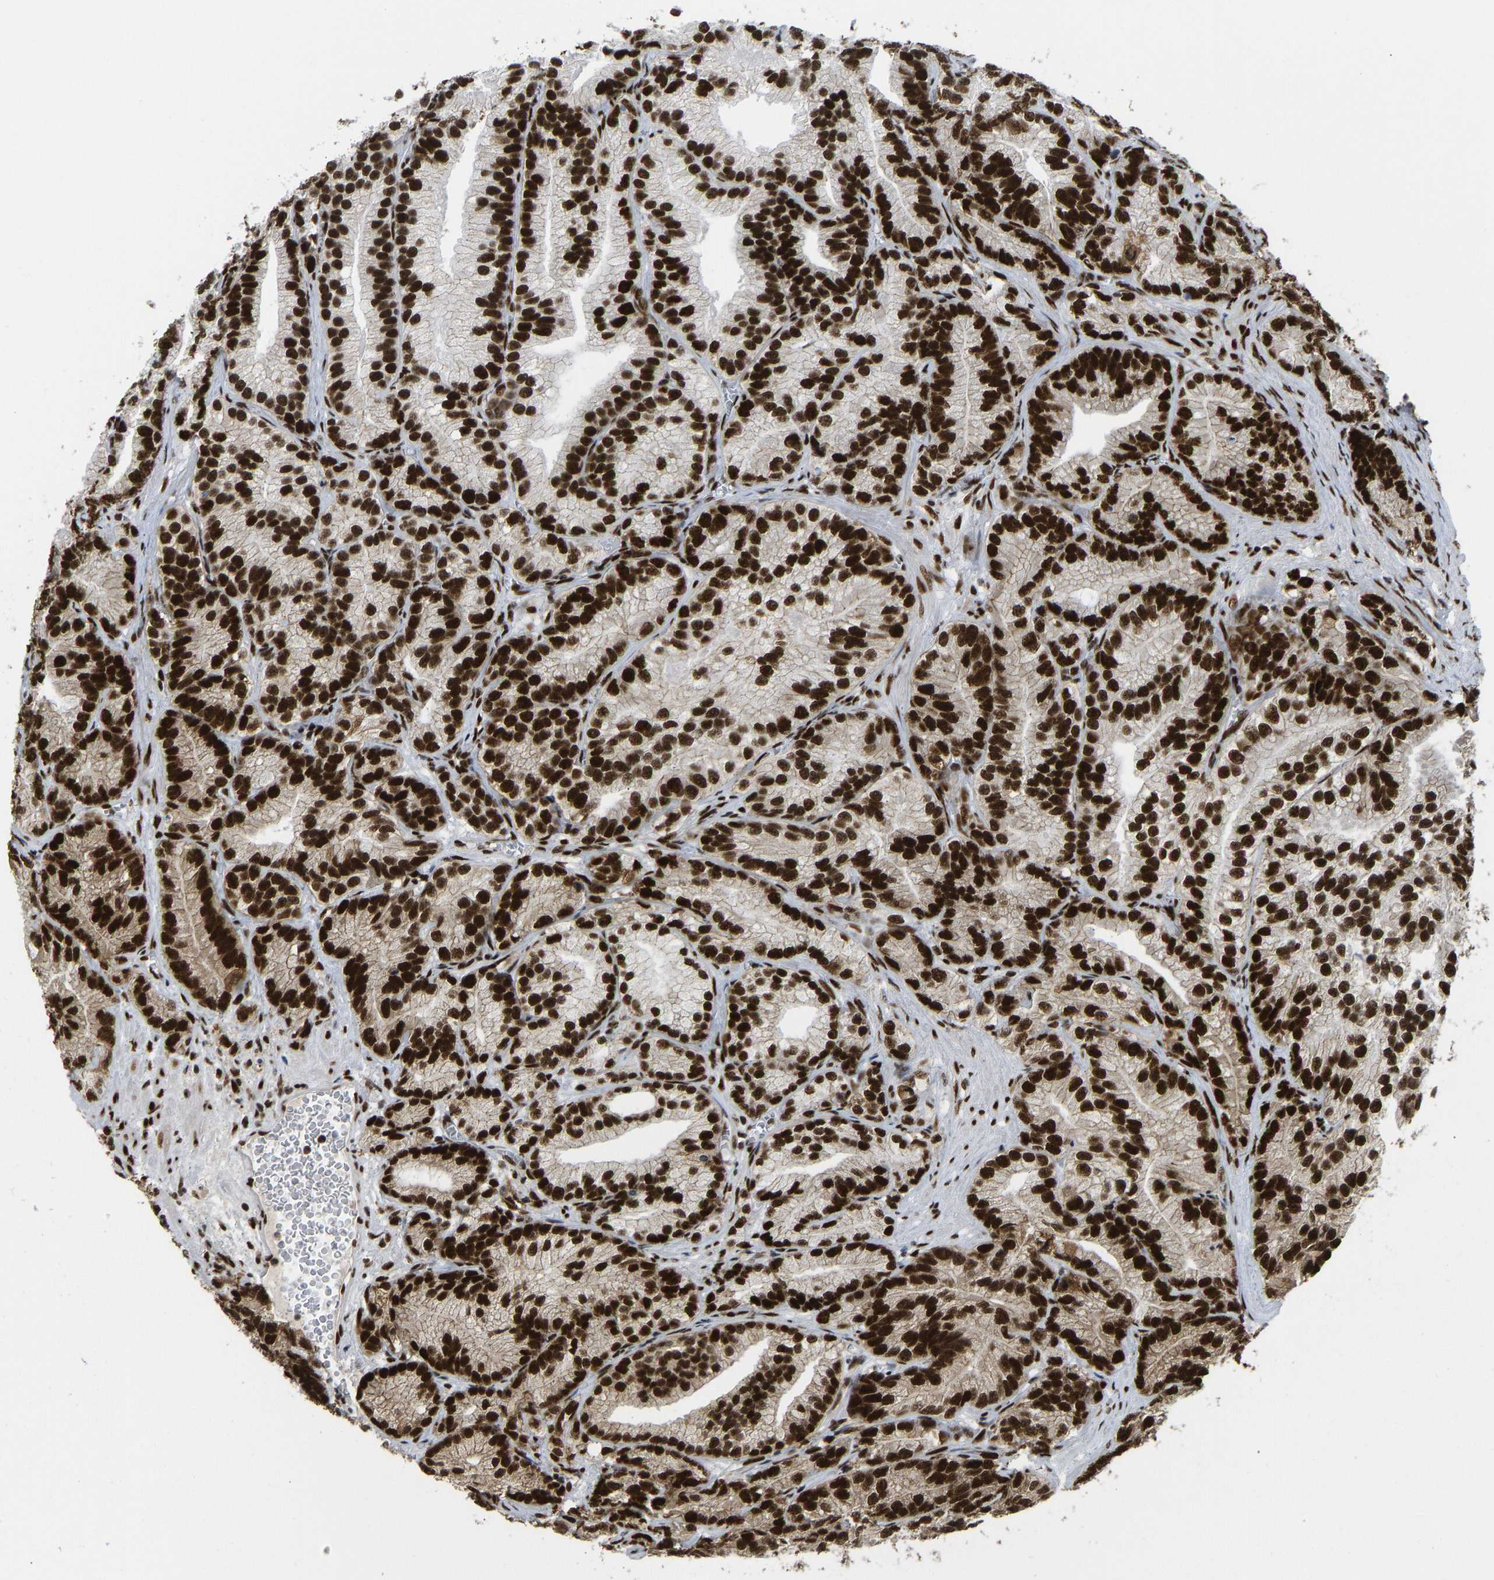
{"staining": {"intensity": "strong", "quantity": ">75%", "location": "cytoplasmic/membranous,nuclear"}, "tissue": "prostate cancer", "cell_type": "Tumor cells", "image_type": "cancer", "snomed": [{"axis": "morphology", "description": "Adenocarcinoma, Low grade"}, {"axis": "topography", "description": "Prostate"}], "caption": "DAB immunohistochemical staining of prostate adenocarcinoma (low-grade) demonstrates strong cytoplasmic/membranous and nuclear protein positivity in approximately >75% of tumor cells. (brown staining indicates protein expression, while blue staining denotes nuclei).", "gene": "FOXK1", "patient": {"sex": "male", "age": 89}}